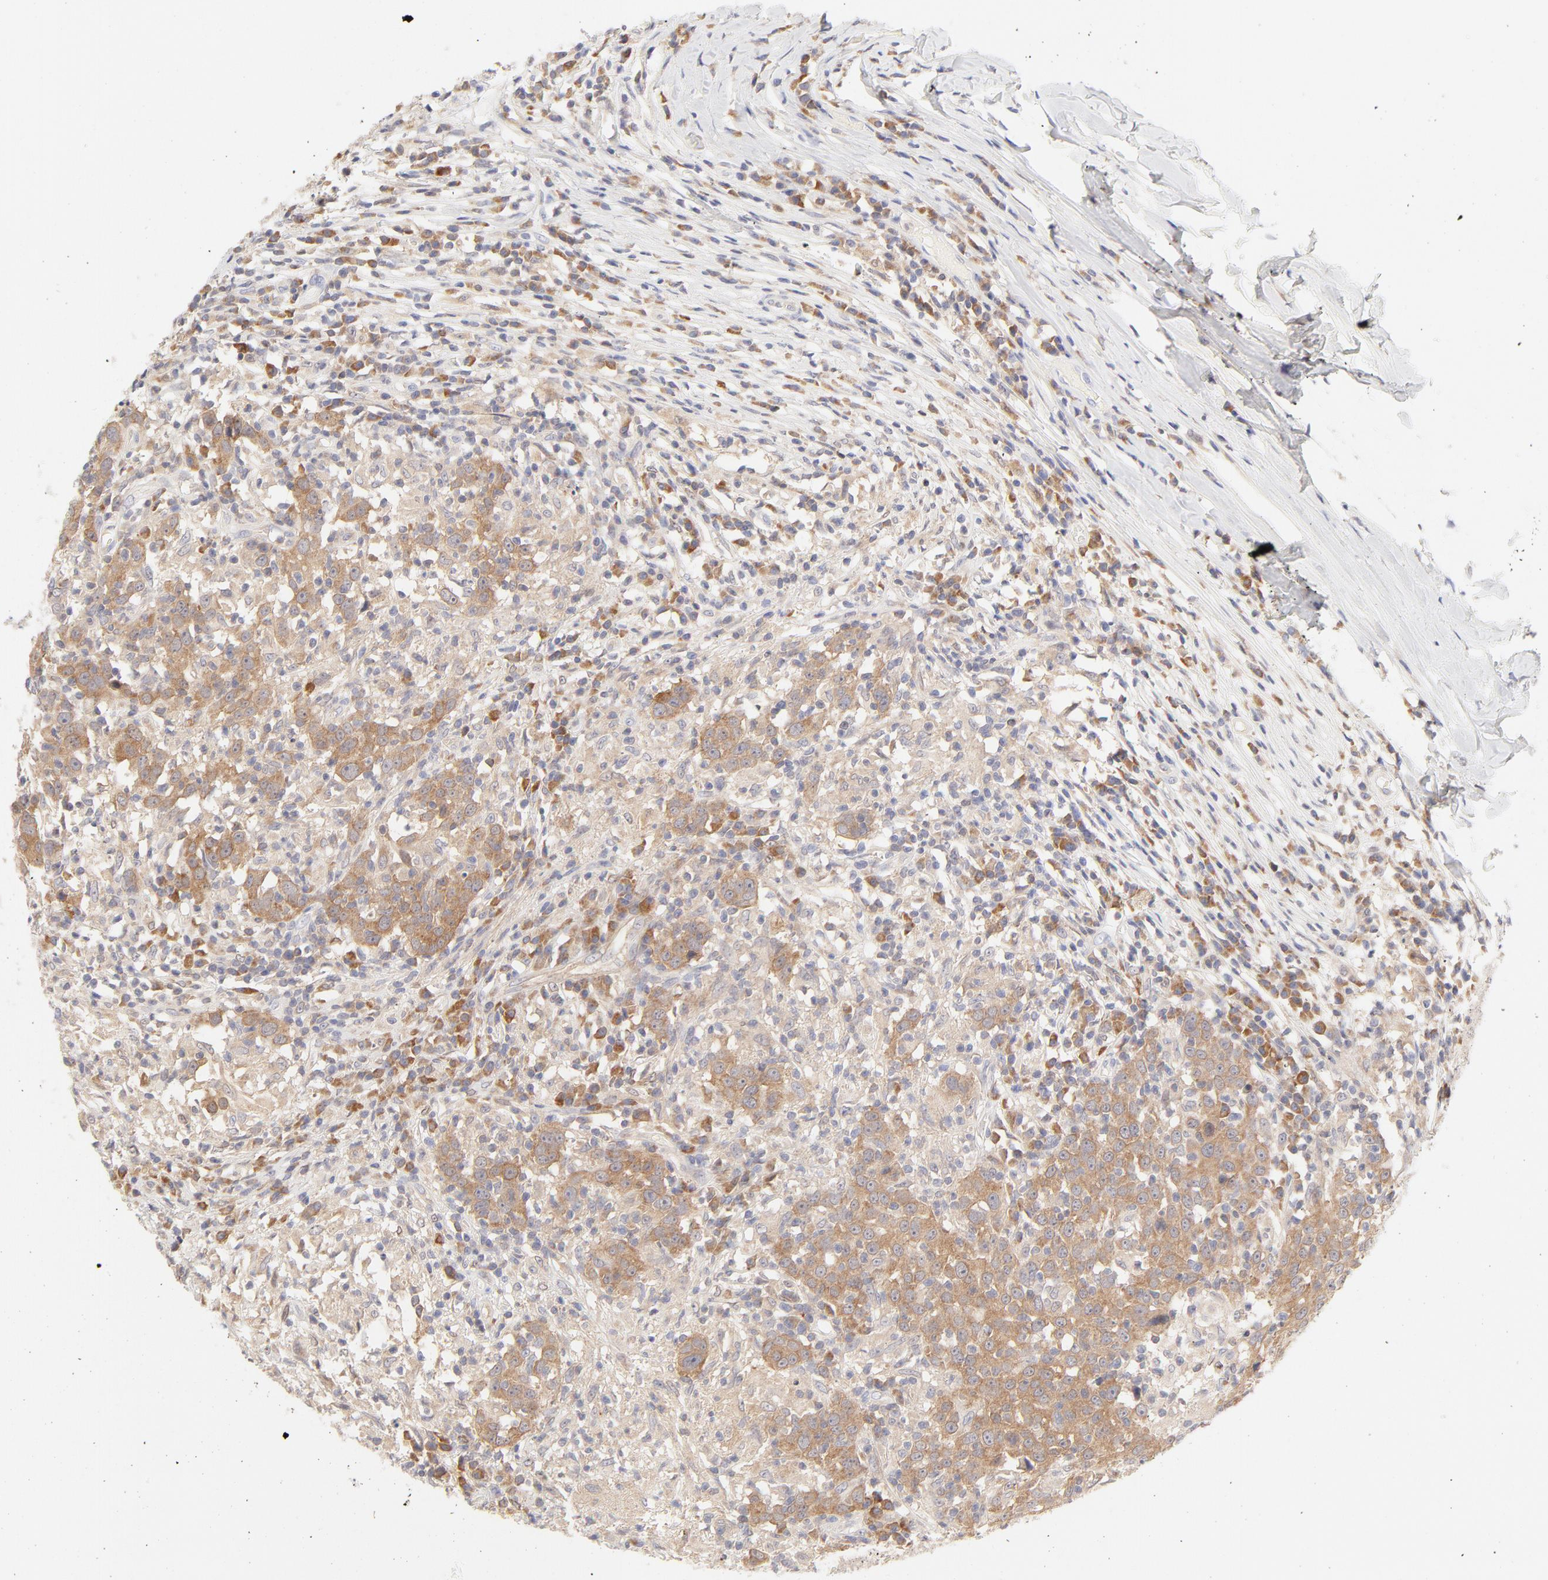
{"staining": {"intensity": "moderate", "quantity": ">75%", "location": "cytoplasmic/membranous"}, "tissue": "head and neck cancer", "cell_type": "Tumor cells", "image_type": "cancer", "snomed": [{"axis": "morphology", "description": "Adenocarcinoma, NOS"}, {"axis": "topography", "description": "Salivary gland"}, {"axis": "topography", "description": "Head-Neck"}], "caption": "Head and neck cancer stained with DAB (3,3'-diaminobenzidine) IHC exhibits medium levels of moderate cytoplasmic/membranous positivity in about >75% of tumor cells.", "gene": "RPS6KA1", "patient": {"sex": "female", "age": 65}}